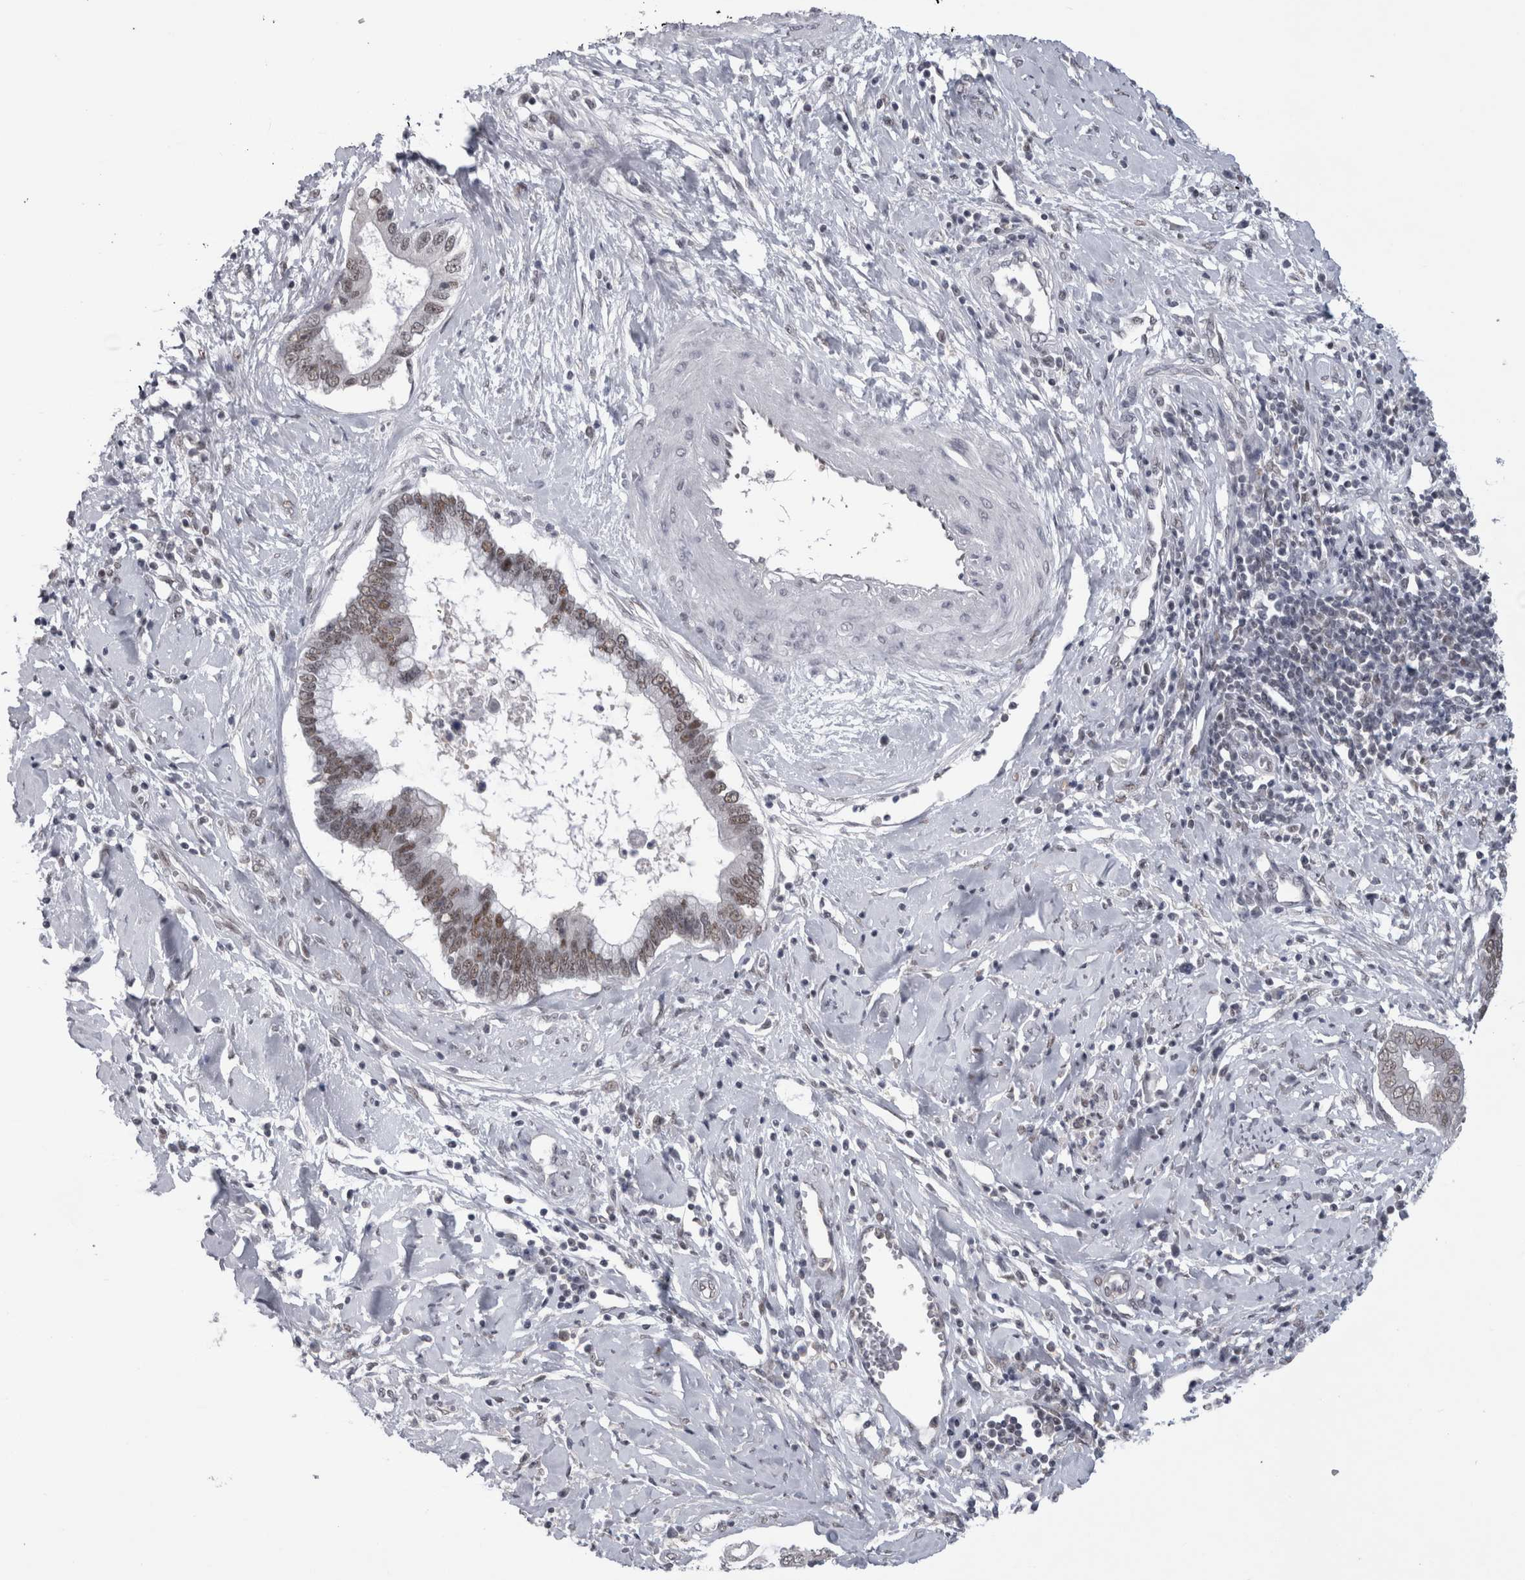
{"staining": {"intensity": "moderate", "quantity": ">75%", "location": "nuclear"}, "tissue": "cervical cancer", "cell_type": "Tumor cells", "image_type": "cancer", "snomed": [{"axis": "morphology", "description": "Adenocarcinoma, NOS"}, {"axis": "topography", "description": "Cervix"}], "caption": "The image exhibits immunohistochemical staining of cervical cancer (adenocarcinoma). There is moderate nuclear staining is appreciated in about >75% of tumor cells. Immunohistochemistry (ihc) stains the protein in brown and the nuclei are stained blue.", "gene": "PSMB2", "patient": {"sex": "female", "age": 44}}